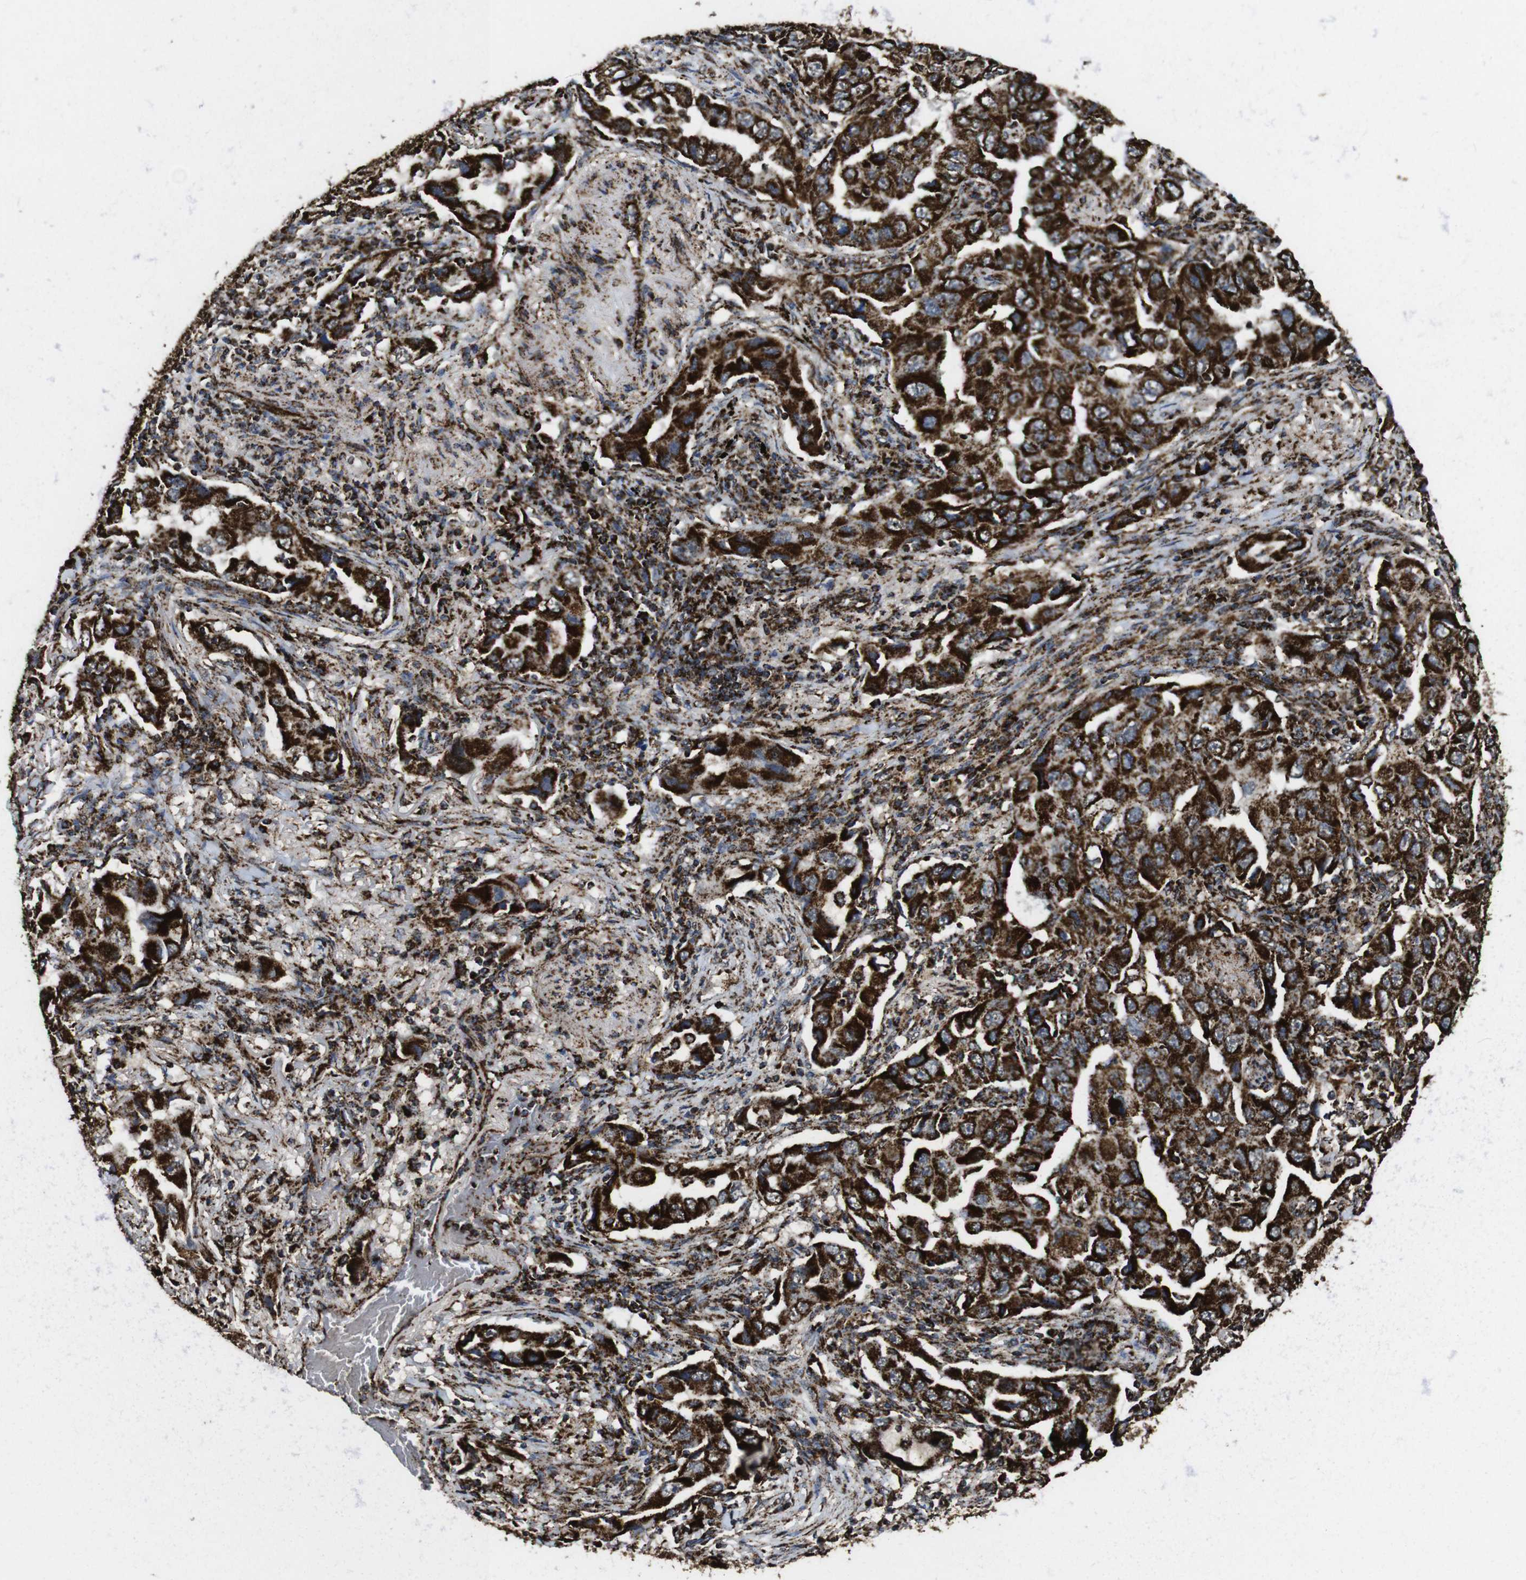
{"staining": {"intensity": "strong", "quantity": ">75%", "location": "cytoplasmic/membranous"}, "tissue": "lung cancer", "cell_type": "Tumor cells", "image_type": "cancer", "snomed": [{"axis": "morphology", "description": "Adenocarcinoma, NOS"}, {"axis": "topography", "description": "Lung"}], "caption": "An IHC image of neoplastic tissue is shown. Protein staining in brown labels strong cytoplasmic/membranous positivity in lung cancer within tumor cells.", "gene": "ATP5F1A", "patient": {"sex": "female", "age": 65}}